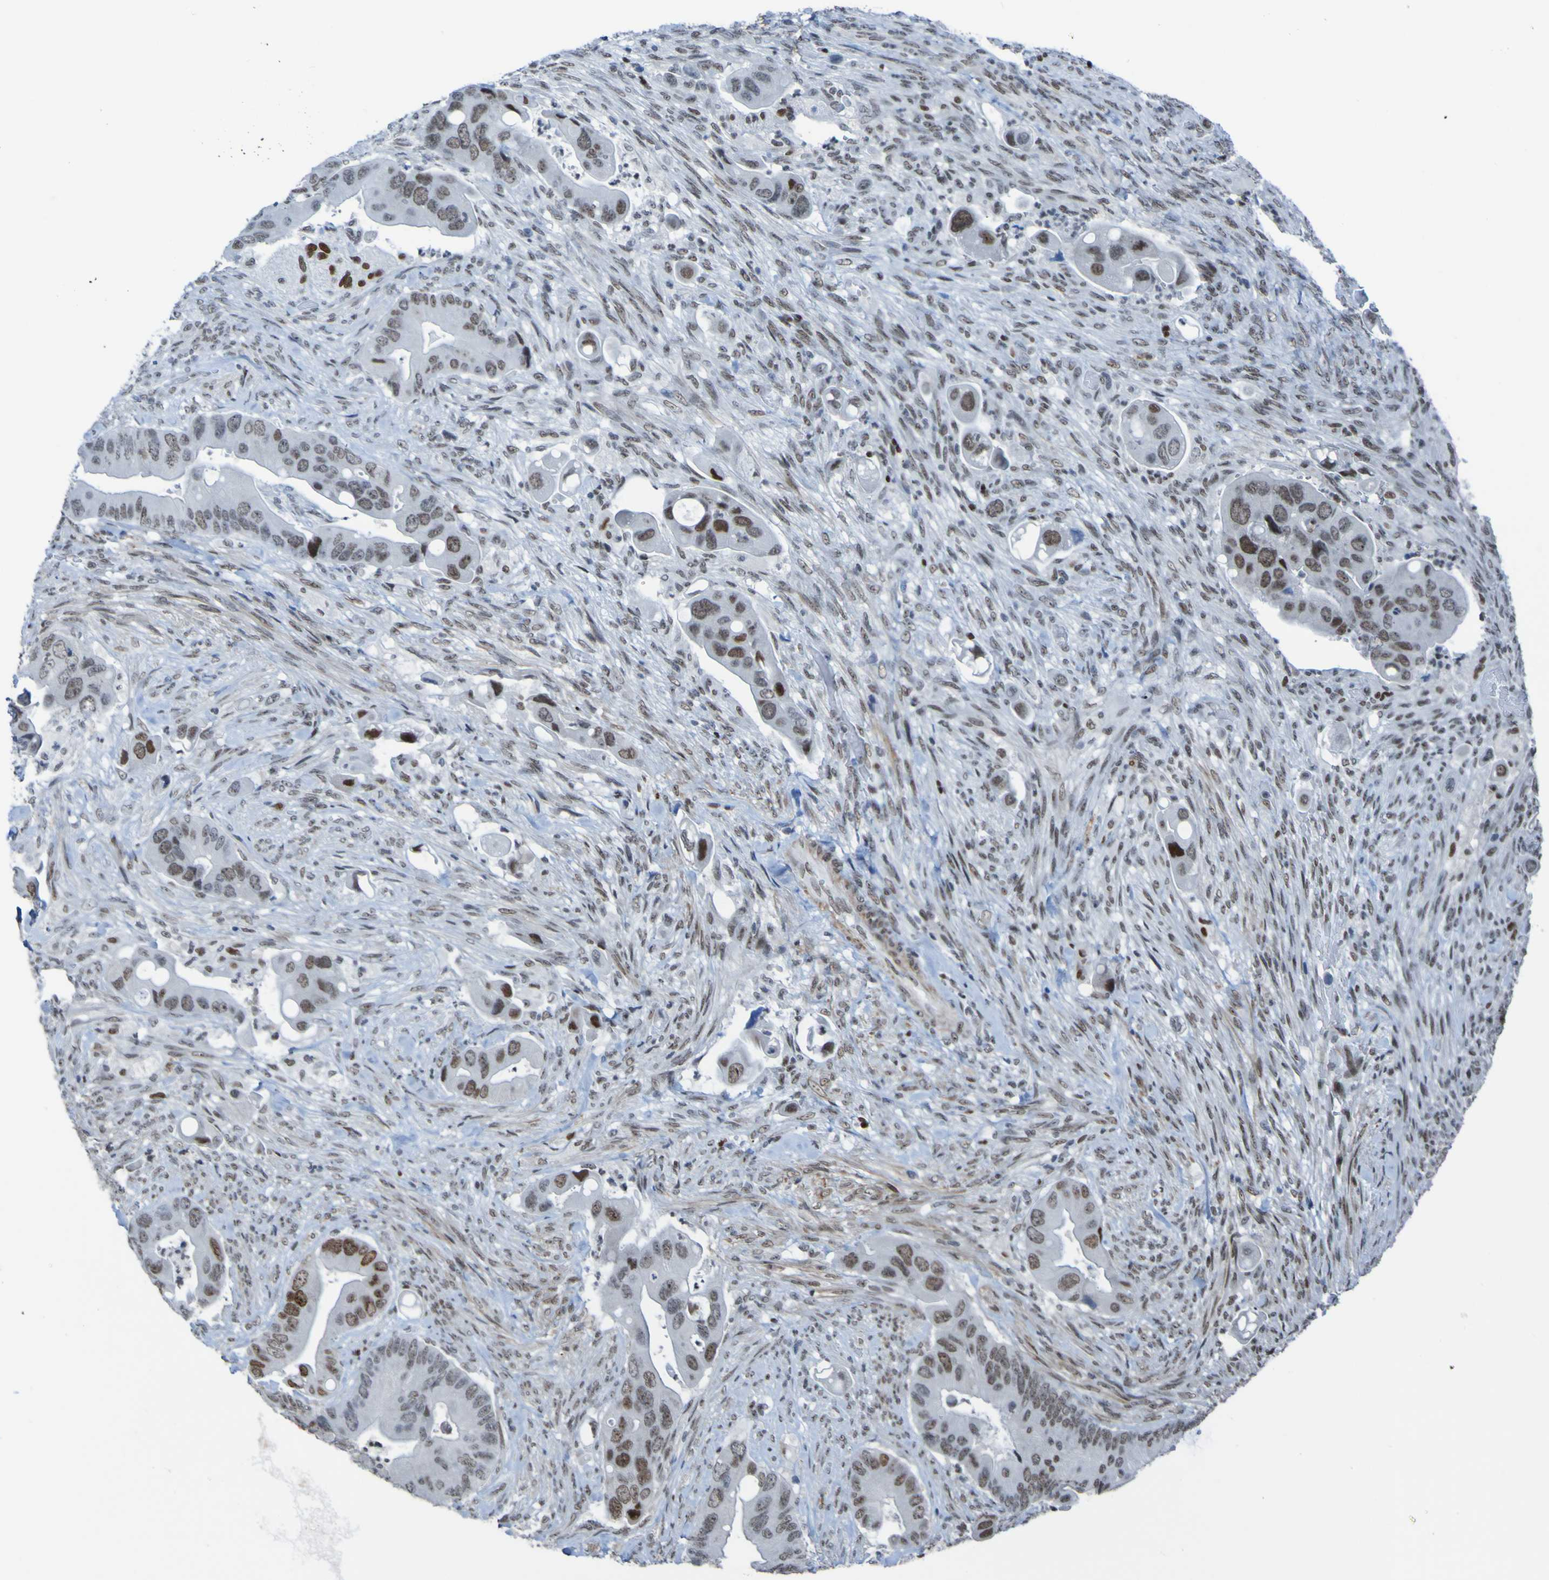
{"staining": {"intensity": "strong", "quantity": "25%-75%", "location": "nuclear"}, "tissue": "colorectal cancer", "cell_type": "Tumor cells", "image_type": "cancer", "snomed": [{"axis": "morphology", "description": "Adenocarcinoma, NOS"}, {"axis": "topography", "description": "Rectum"}], "caption": "Strong nuclear expression for a protein is seen in about 25%-75% of tumor cells of colorectal adenocarcinoma using IHC.", "gene": "PHF2", "patient": {"sex": "female", "age": 57}}